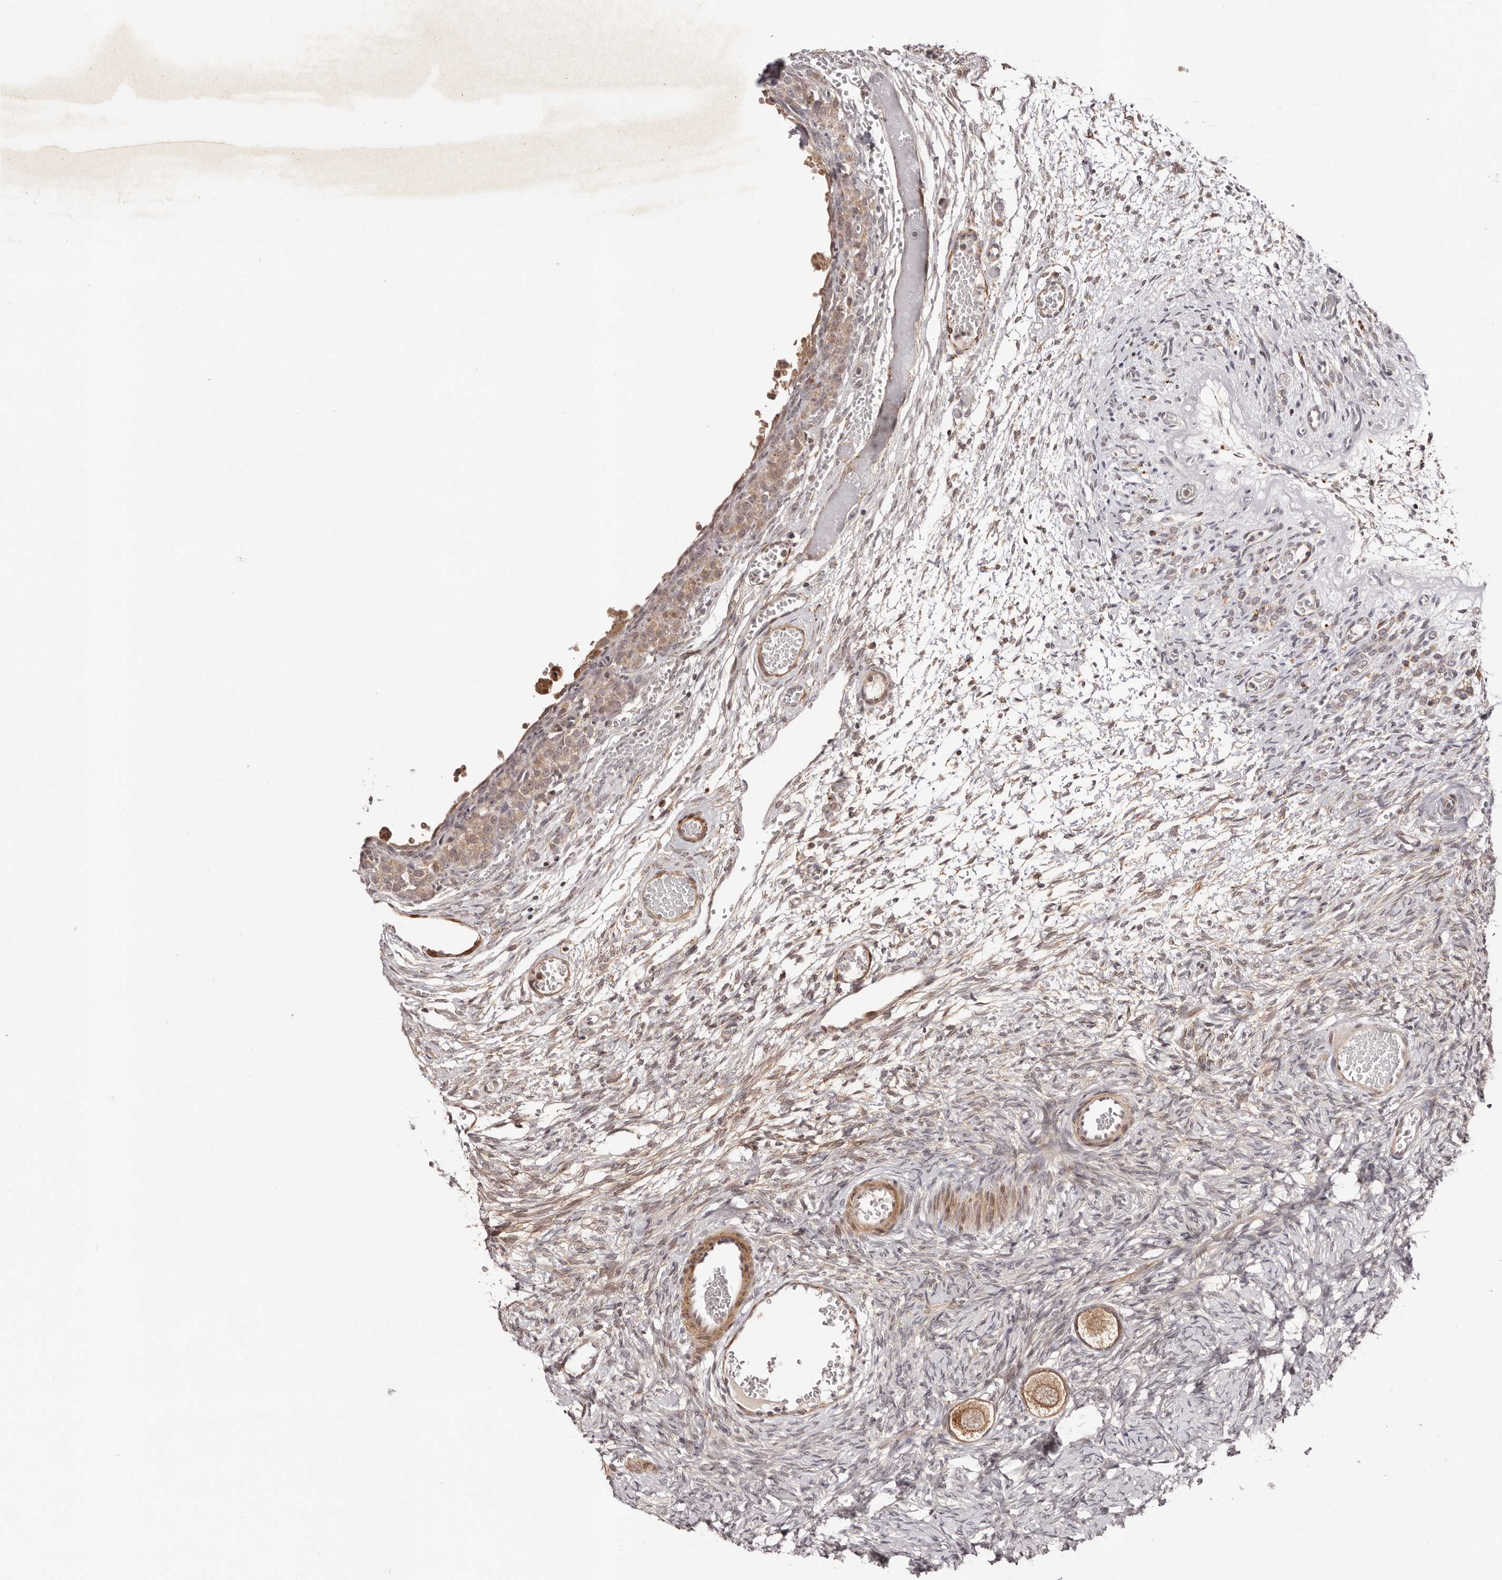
{"staining": {"intensity": "moderate", "quantity": ">75%", "location": "cytoplasmic/membranous"}, "tissue": "ovary", "cell_type": "Follicle cells", "image_type": "normal", "snomed": [{"axis": "morphology", "description": "Adenocarcinoma, NOS"}, {"axis": "topography", "description": "Endometrium"}], "caption": "Immunohistochemistry of benign ovary demonstrates medium levels of moderate cytoplasmic/membranous staining in approximately >75% of follicle cells.", "gene": "MICAL2", "patient": {"sex": "female", "age": 32}}